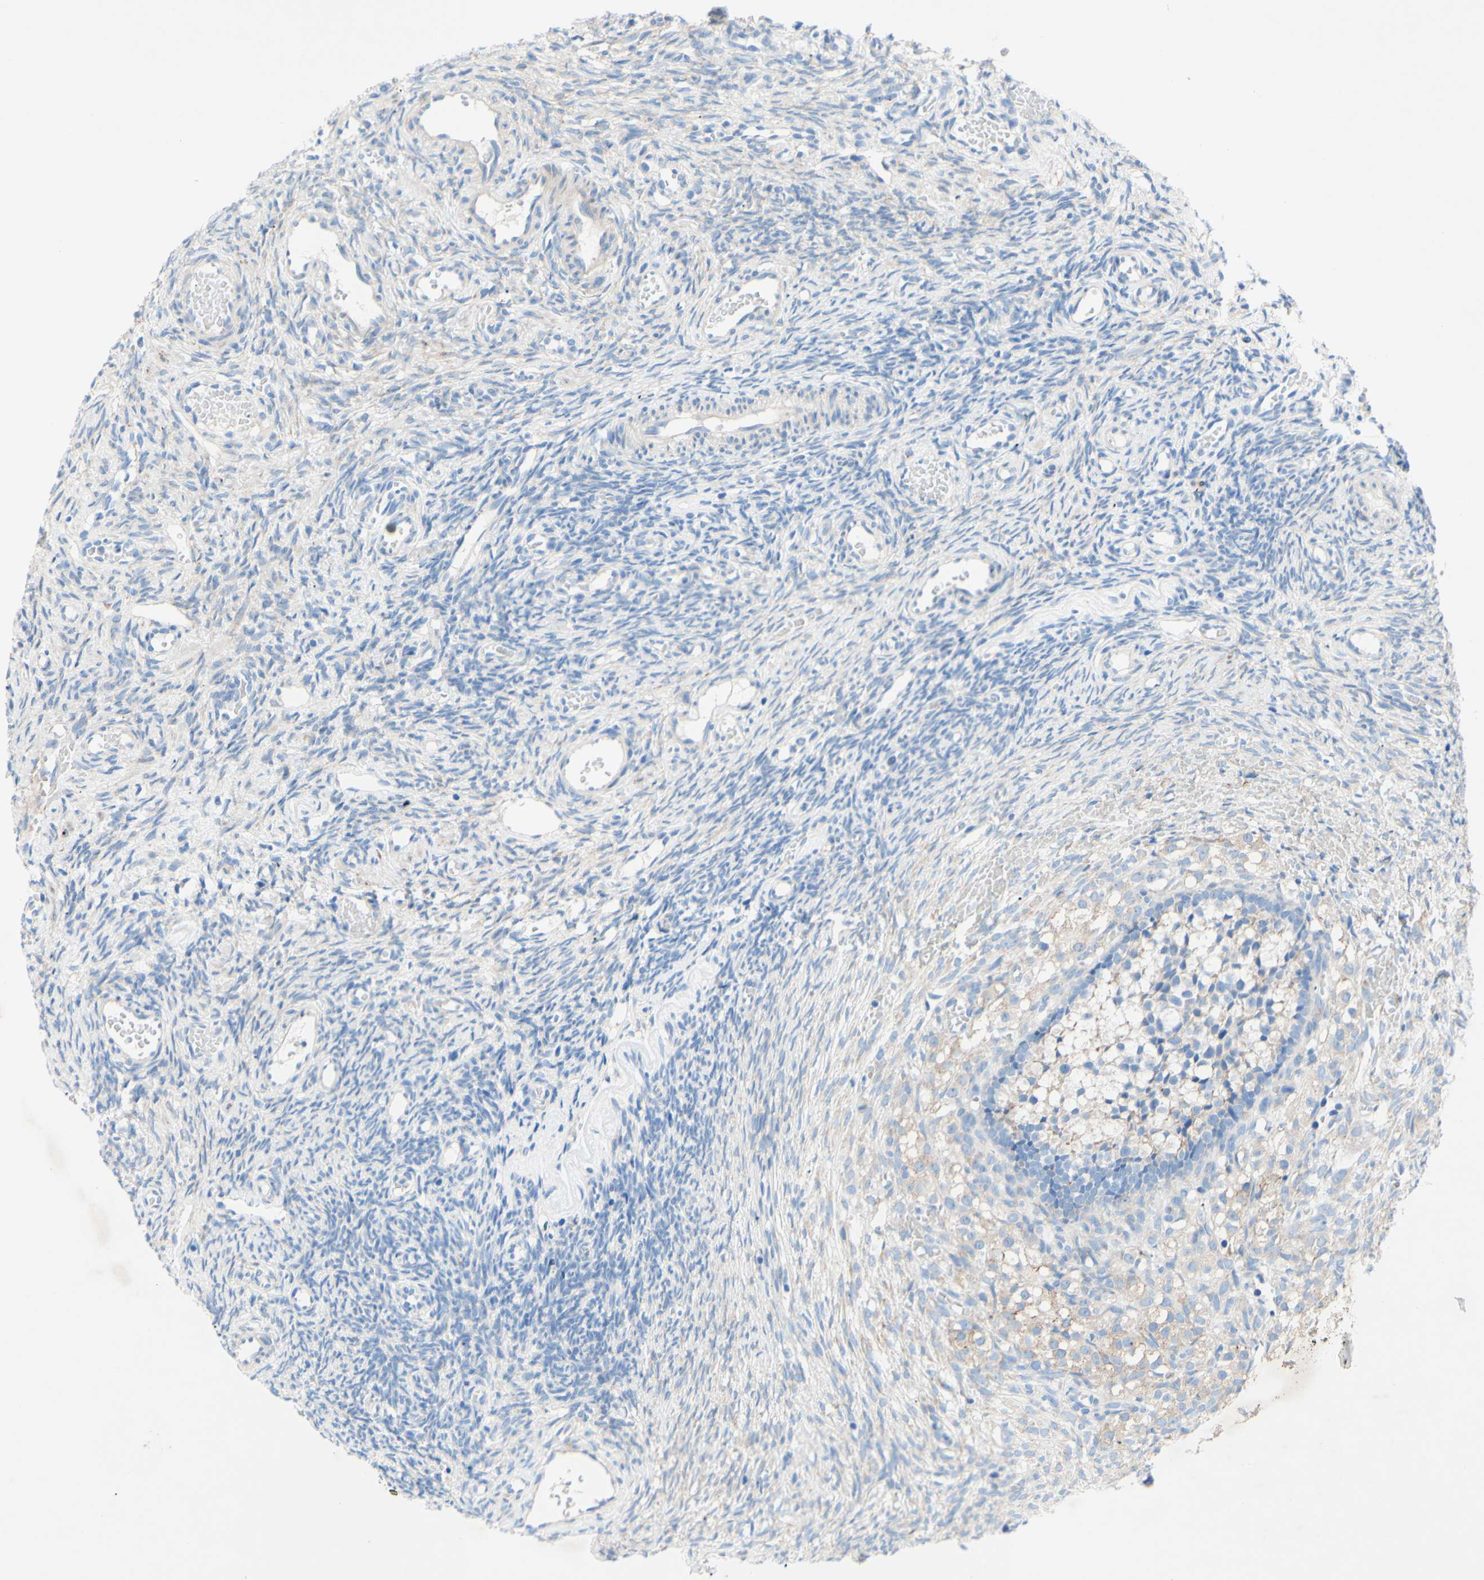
{"staining": {"intensity": "negative", "quantity": "none", "location": "none"}, "tissue": "ovary", "cell_type": "Ovarian stroma cells", "image_type": "normal", "snomed": [{"axis": "morphology", "description": "Normal tissue, NOS"}, {"axis": "topography", "description": "Ovary"}], "caption": "DAB immunohistochemical staining of unremarkable human ovary exhibits no significant staining in ovarian stroma cells. (Brightfield microscopy of DAB (3,3'-diaminobenzidine) immunohistochemistry at high magnification).", "gene": "TMIGD2", "patient": {"sex": "female", "age": 35}}